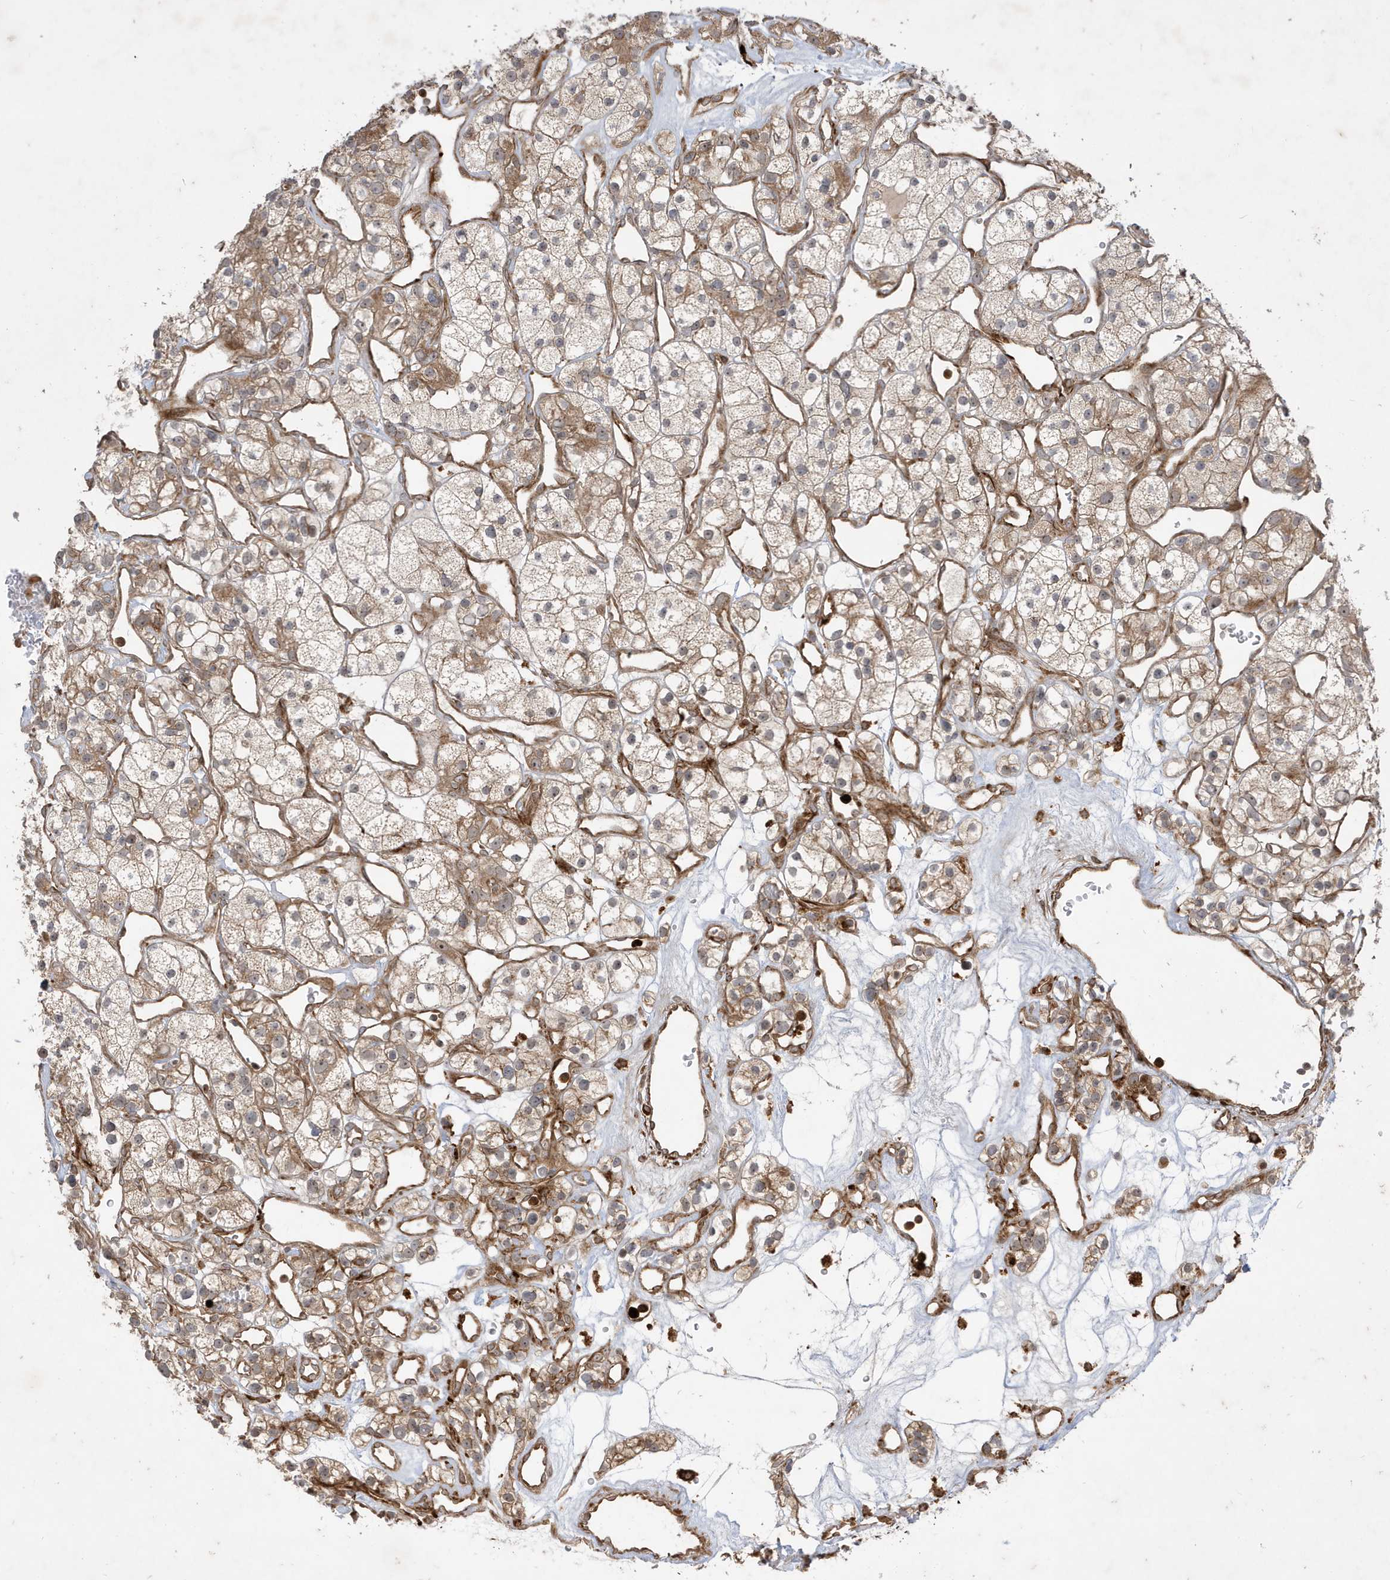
{"staining": {"intensity": "moderate", "quantity": "<25%", "location": "cytoplasmic/membranous"}, "tissue": "renal cancer", "cell_type": "Tumor cells", "image_type": "cancer", "snomed": [{"axis": "morphology", "description": "Adenocarcinoma, NOS"}, {"axis": "topography", "description": "Kidney"}], "caption": "The immunohistochemical stain shows moderate cytoplasmic/membranous positivity in tumor cells of adenocarcinoma (renal) tissue.", "gene": "IFT57", "patient": {"sex": "female", "age": 57}}